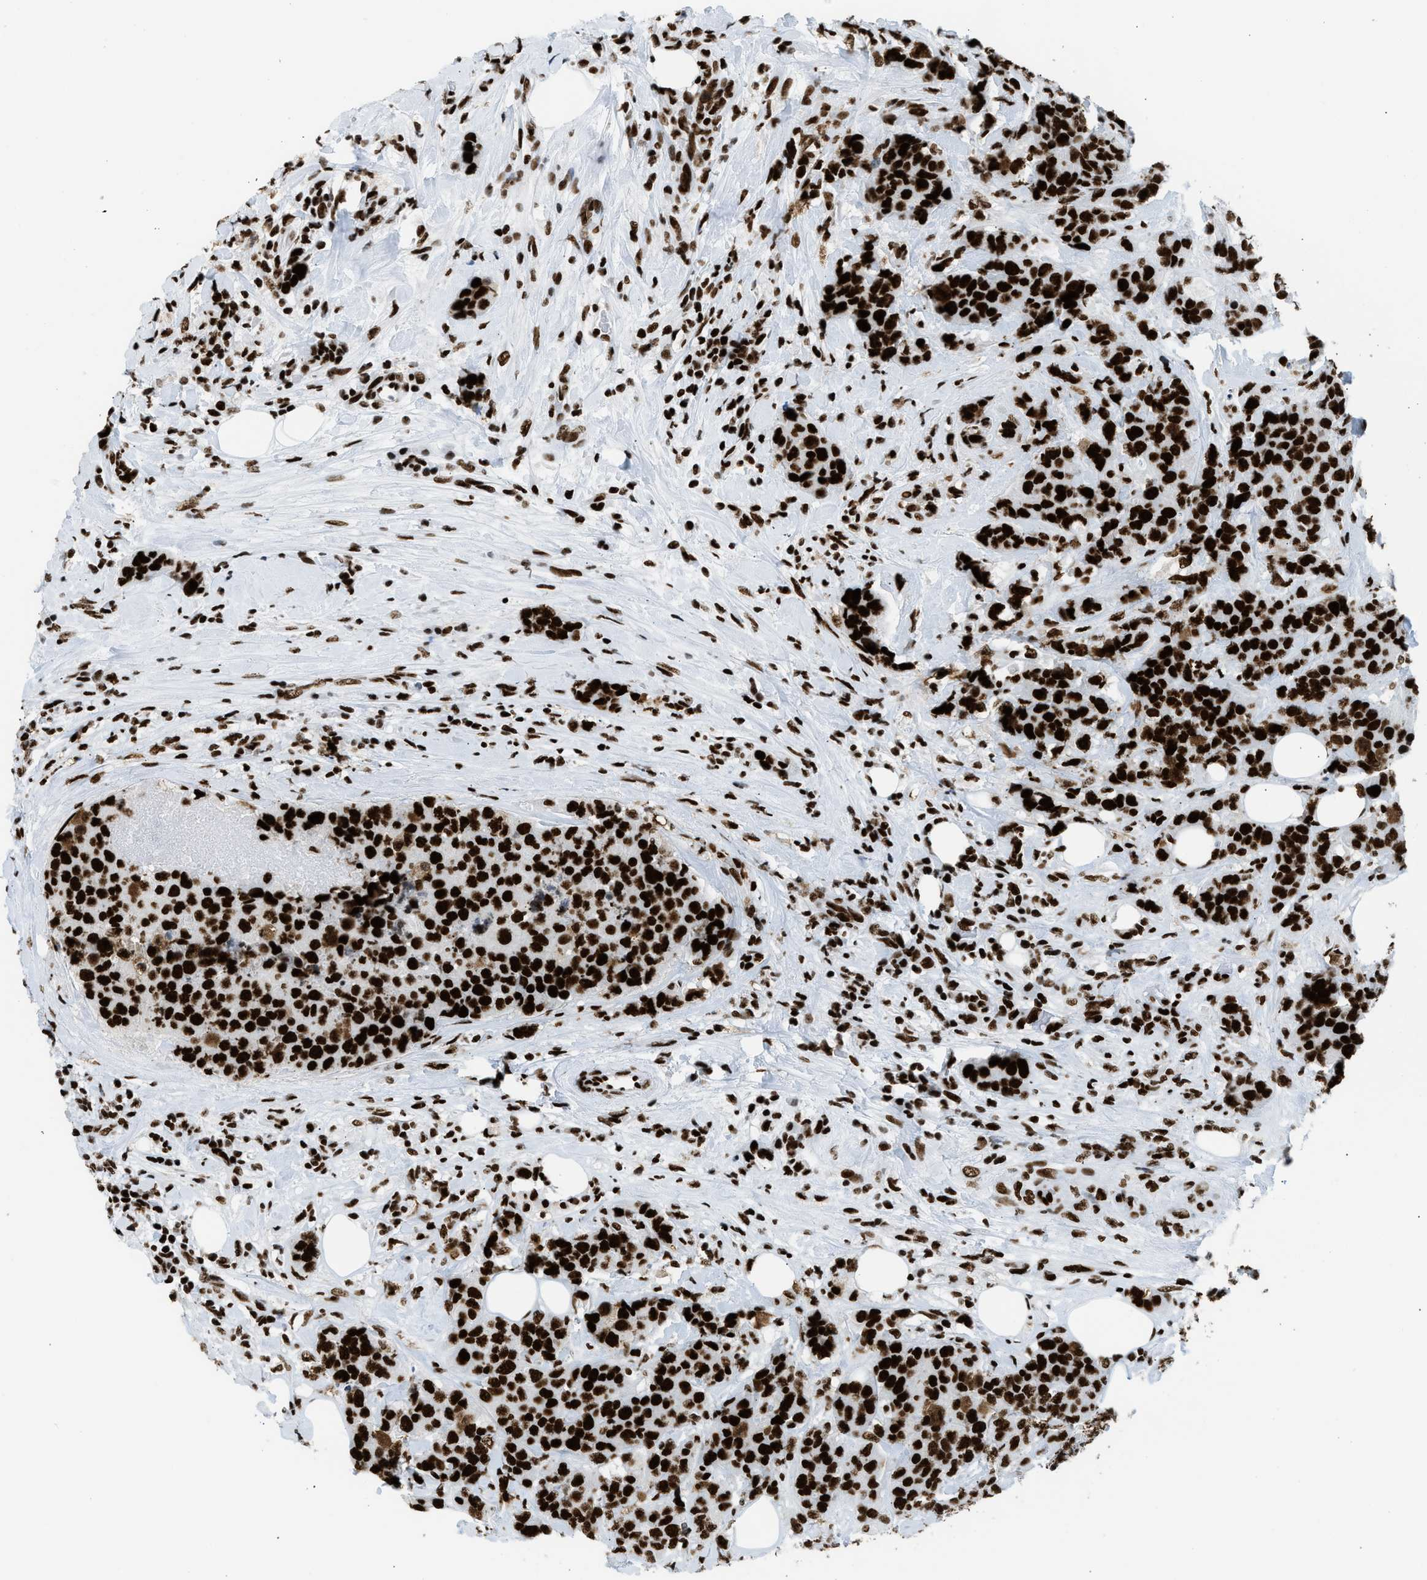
{"staining": {"intensity": "strong", "quantity": ">75%", "location": "cytoplasmic/membranous,nuclear"}, "tissue": "breast cancer", "cell_type": "Tumor cells", "image_type": "cancer", "snomed": [{"axis": "morphology", "description": "Lobular carcinoma"}, {"axis": "topography", "description": "Breast"}], "caption": "A high-resolution histopathology image shows immunohistochemistry staining of breast lobular carcinoma, which exhibits strong cytoplasmic/membranous and nuclear expression in approximately >75% of tumor cells.", "gene": "PIF1", "patient": {"sex": "female", "age": 59}}